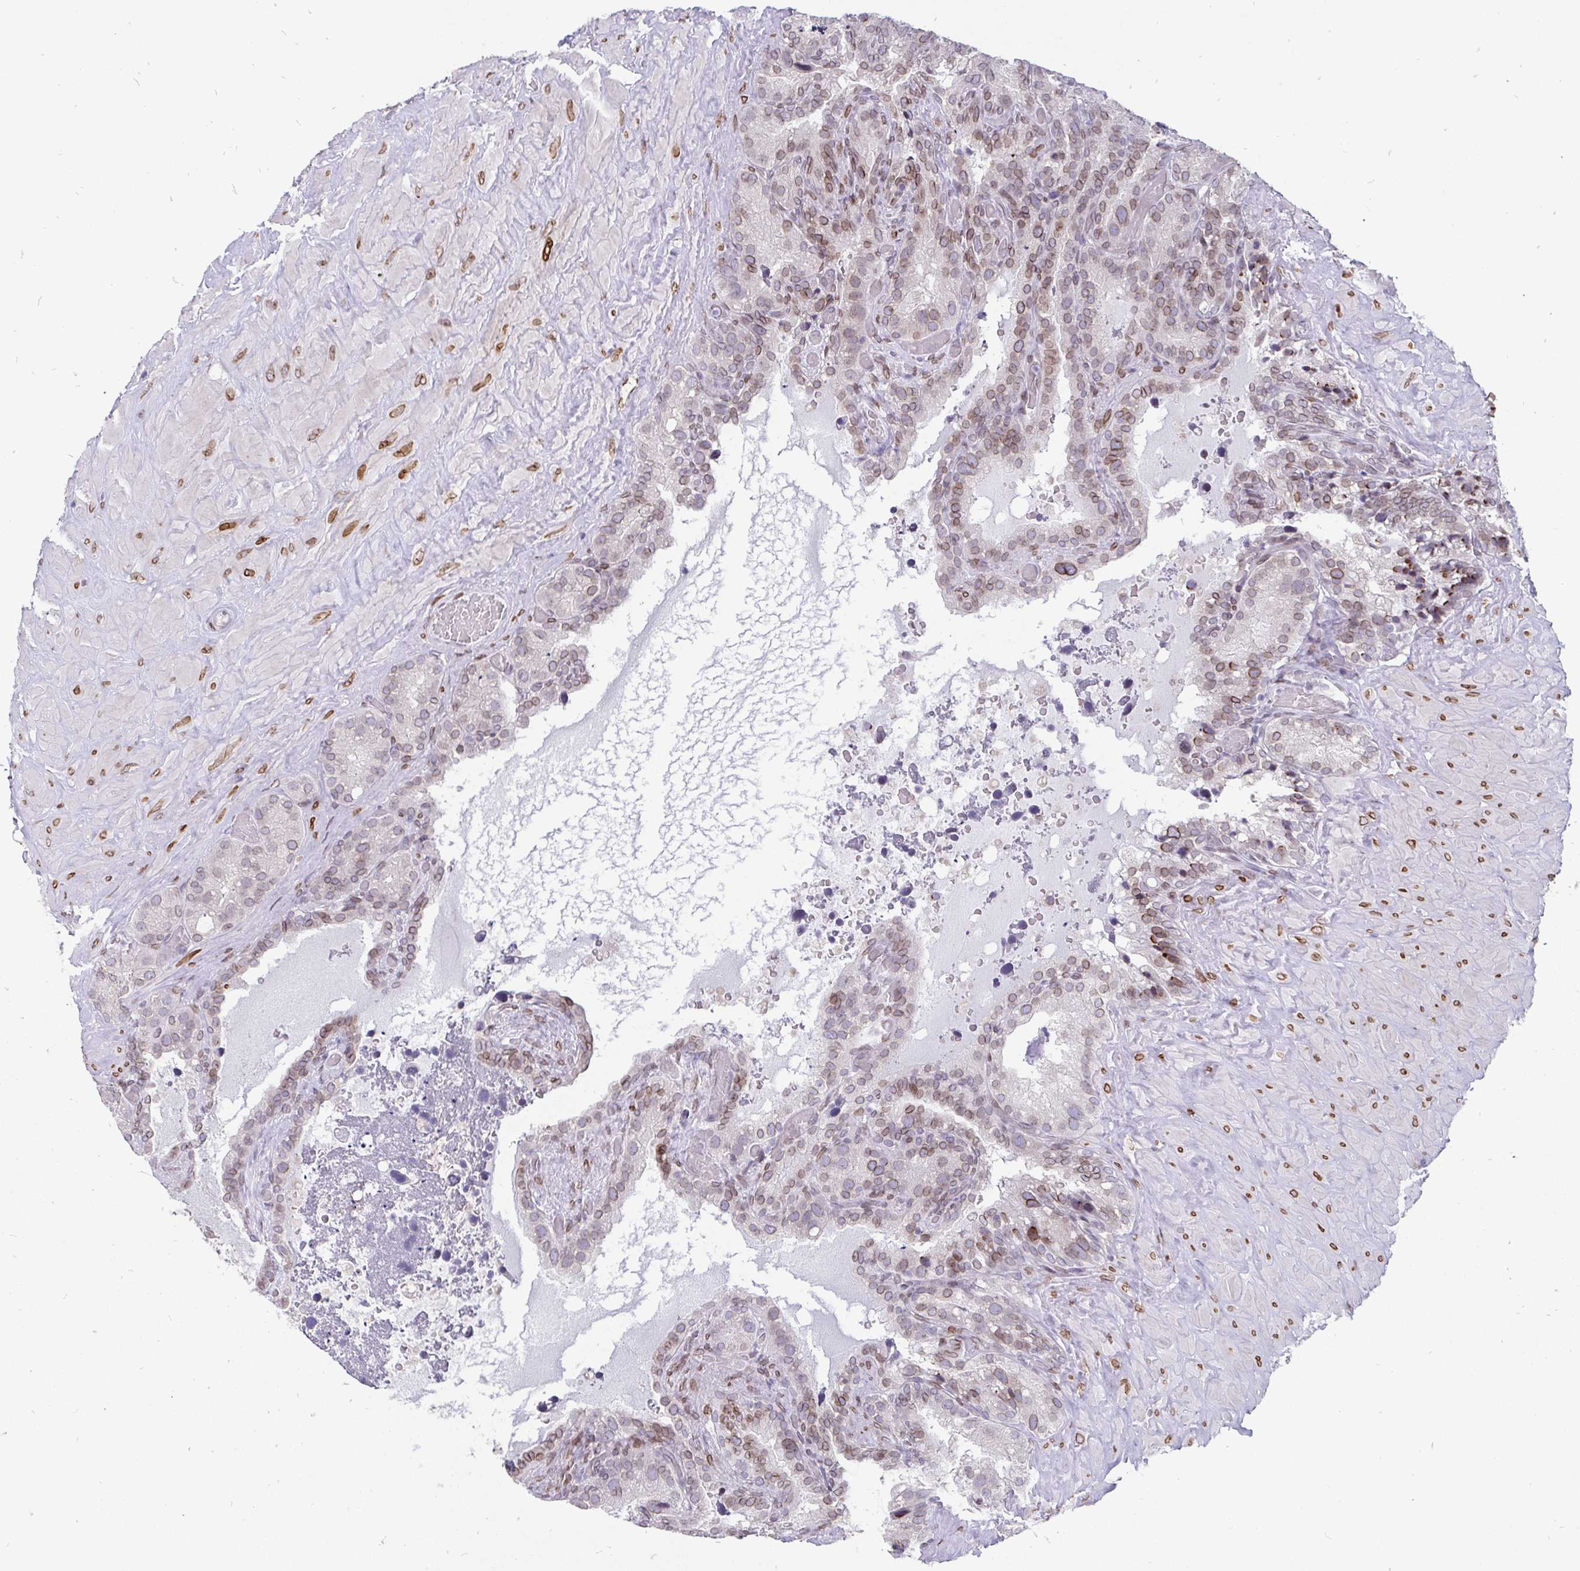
{"staining": {"intensity": "moderate", "quantity": "<25%", "location": "cytoplasmic/membranous,nuclear"}, "tissue": "seminal vesicle", "cell_type": "Glandular cells", "image_type": "normal", "snomed": [{"axis": "morphology", "description": "Normal tissue, NOS"}, {"axis": "topography", "description": "Seminal veicle"}], "caption": "Glandular cells reveal low levels of moderate cytoplasmic/membranous,nuclear expression in approximately <25% of cells in unremarkable human seminal vesicle. (brown staining indicates protein expression, while blue staining denotes nuclei).", "gene": "EMD", "patient": {"sex": "male", "age": 60}}